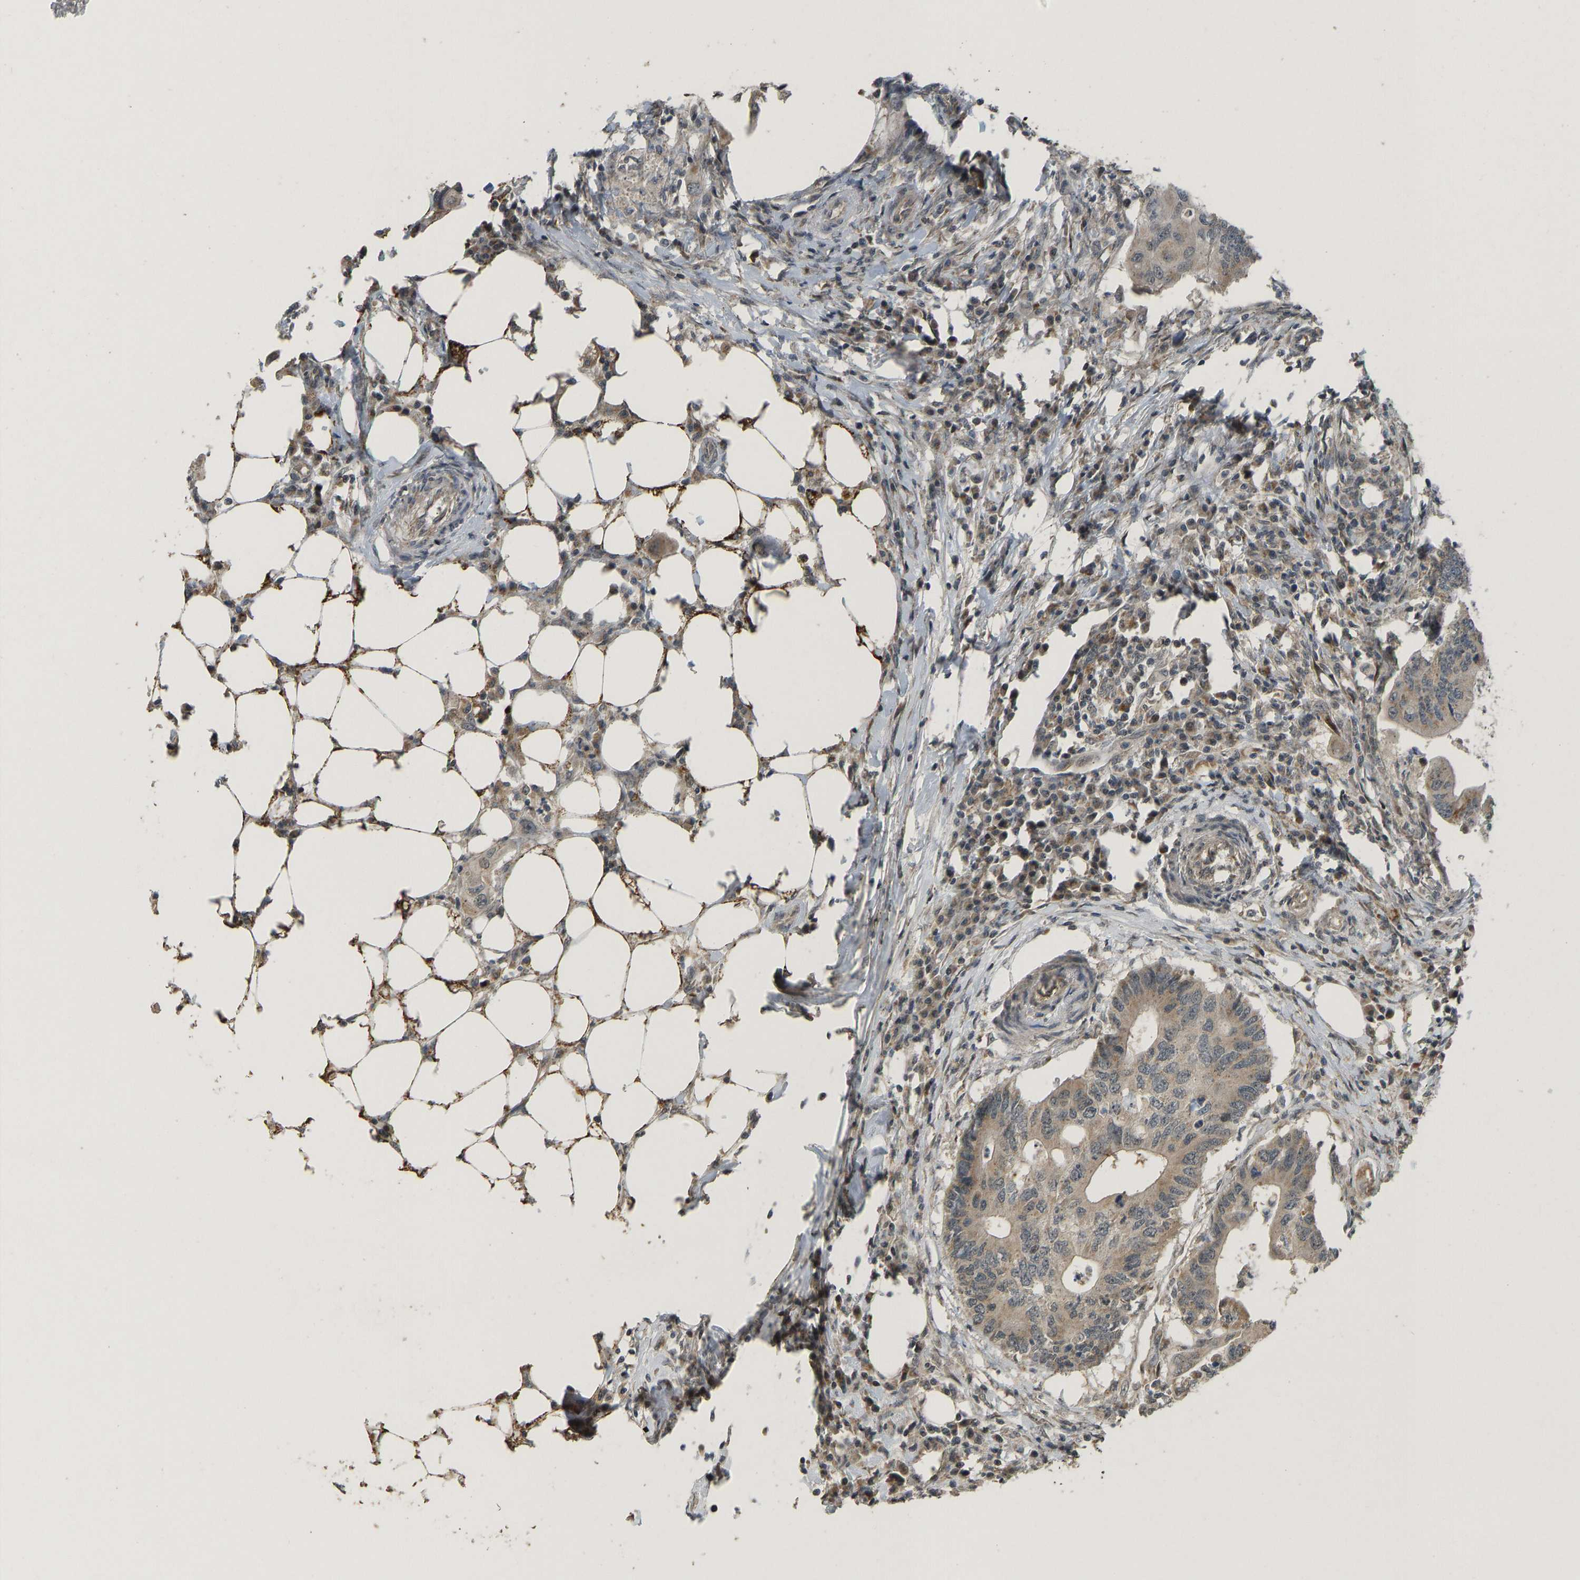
{"staining": {"intensity": "weak", "quantity": ">75%", "location": "cytoplasmic/membranous"}, "tissue": "colorectal cancer", "cell_type": "Tumor cells", "image_type": "cancer", "snomed": [{"axis": "morphology", "description": "Adenocarcinoma, NOS"}, {"axis": "topography", "description": "Colon"}], "caption": "Adenocarcinoma (colorectal) was stained to show a protein in brown. There is low levels of weak cytoplasmic/membranous expression in approximately >75% of tumor cells. (DAB (3,3'-diaminobenzidine) IHC, brown staining for protein, blue staining for nuclei).", "gene": "ACADS", "patient": {"sex": "male", "age": 71}}